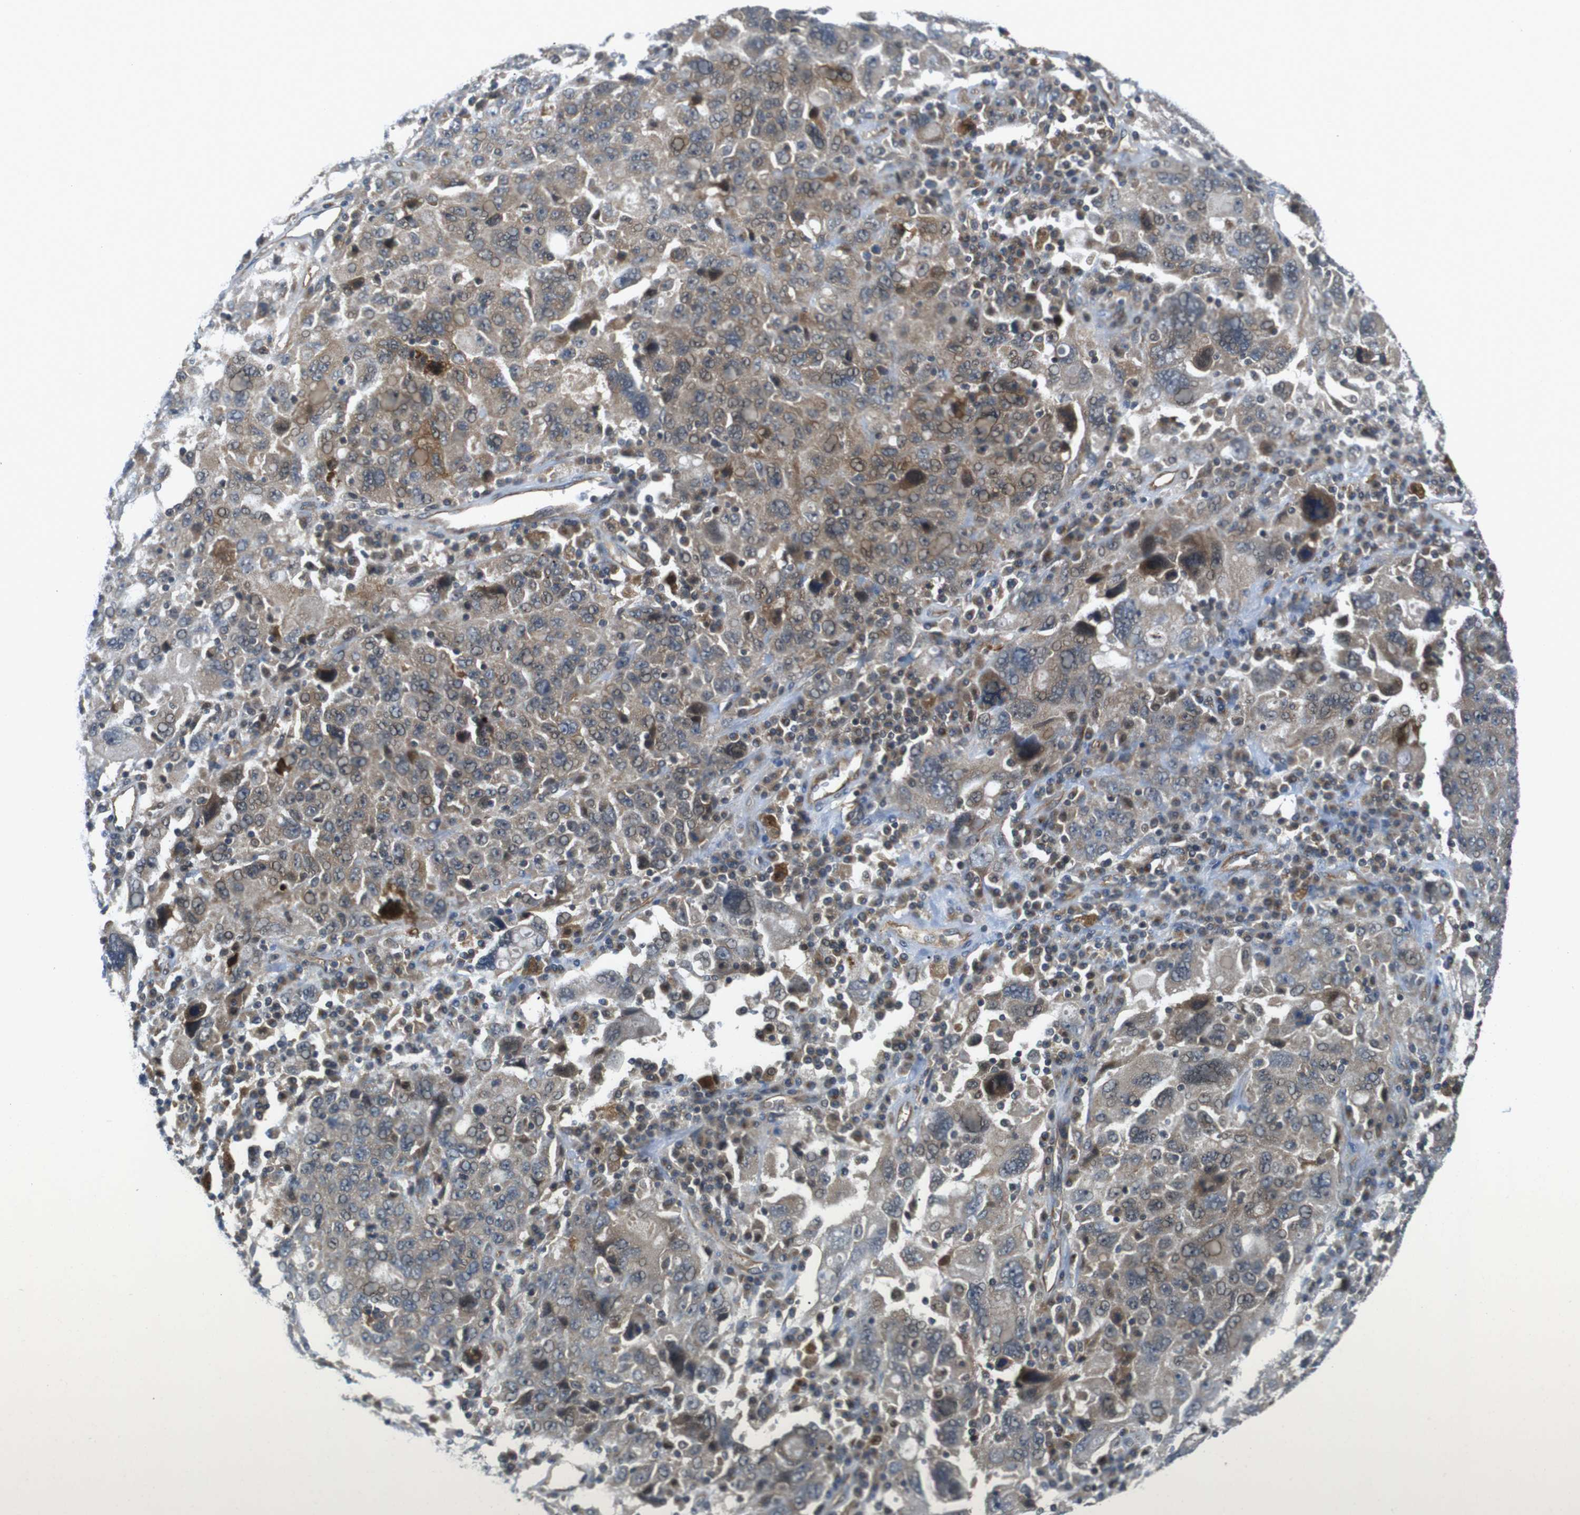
{"staining": {"intensity": "weak", "quantity": ">75%", "location": "cytoplasmic/membranous"}, "tissue": "ovarian cancer", "cell_type": "Tumor cells", "image_type": "cancer", "snomed": [{"axis": "morphology", "description": "Carcinoma, endometroid"}, {"axis": "topography", "description": "Ovary"}], "caption": "Ovarian cancer (endometroid carcinoma) stained with DAB IHC demonstrates low levels of weak cytoplasmic/membranous expression in about >75% of tumor cells. (brown staining indicates protein expression, while blue staining denotes nuclei).", "gene": "TSC1", "patient": {"sex": "female", "age": 62}}